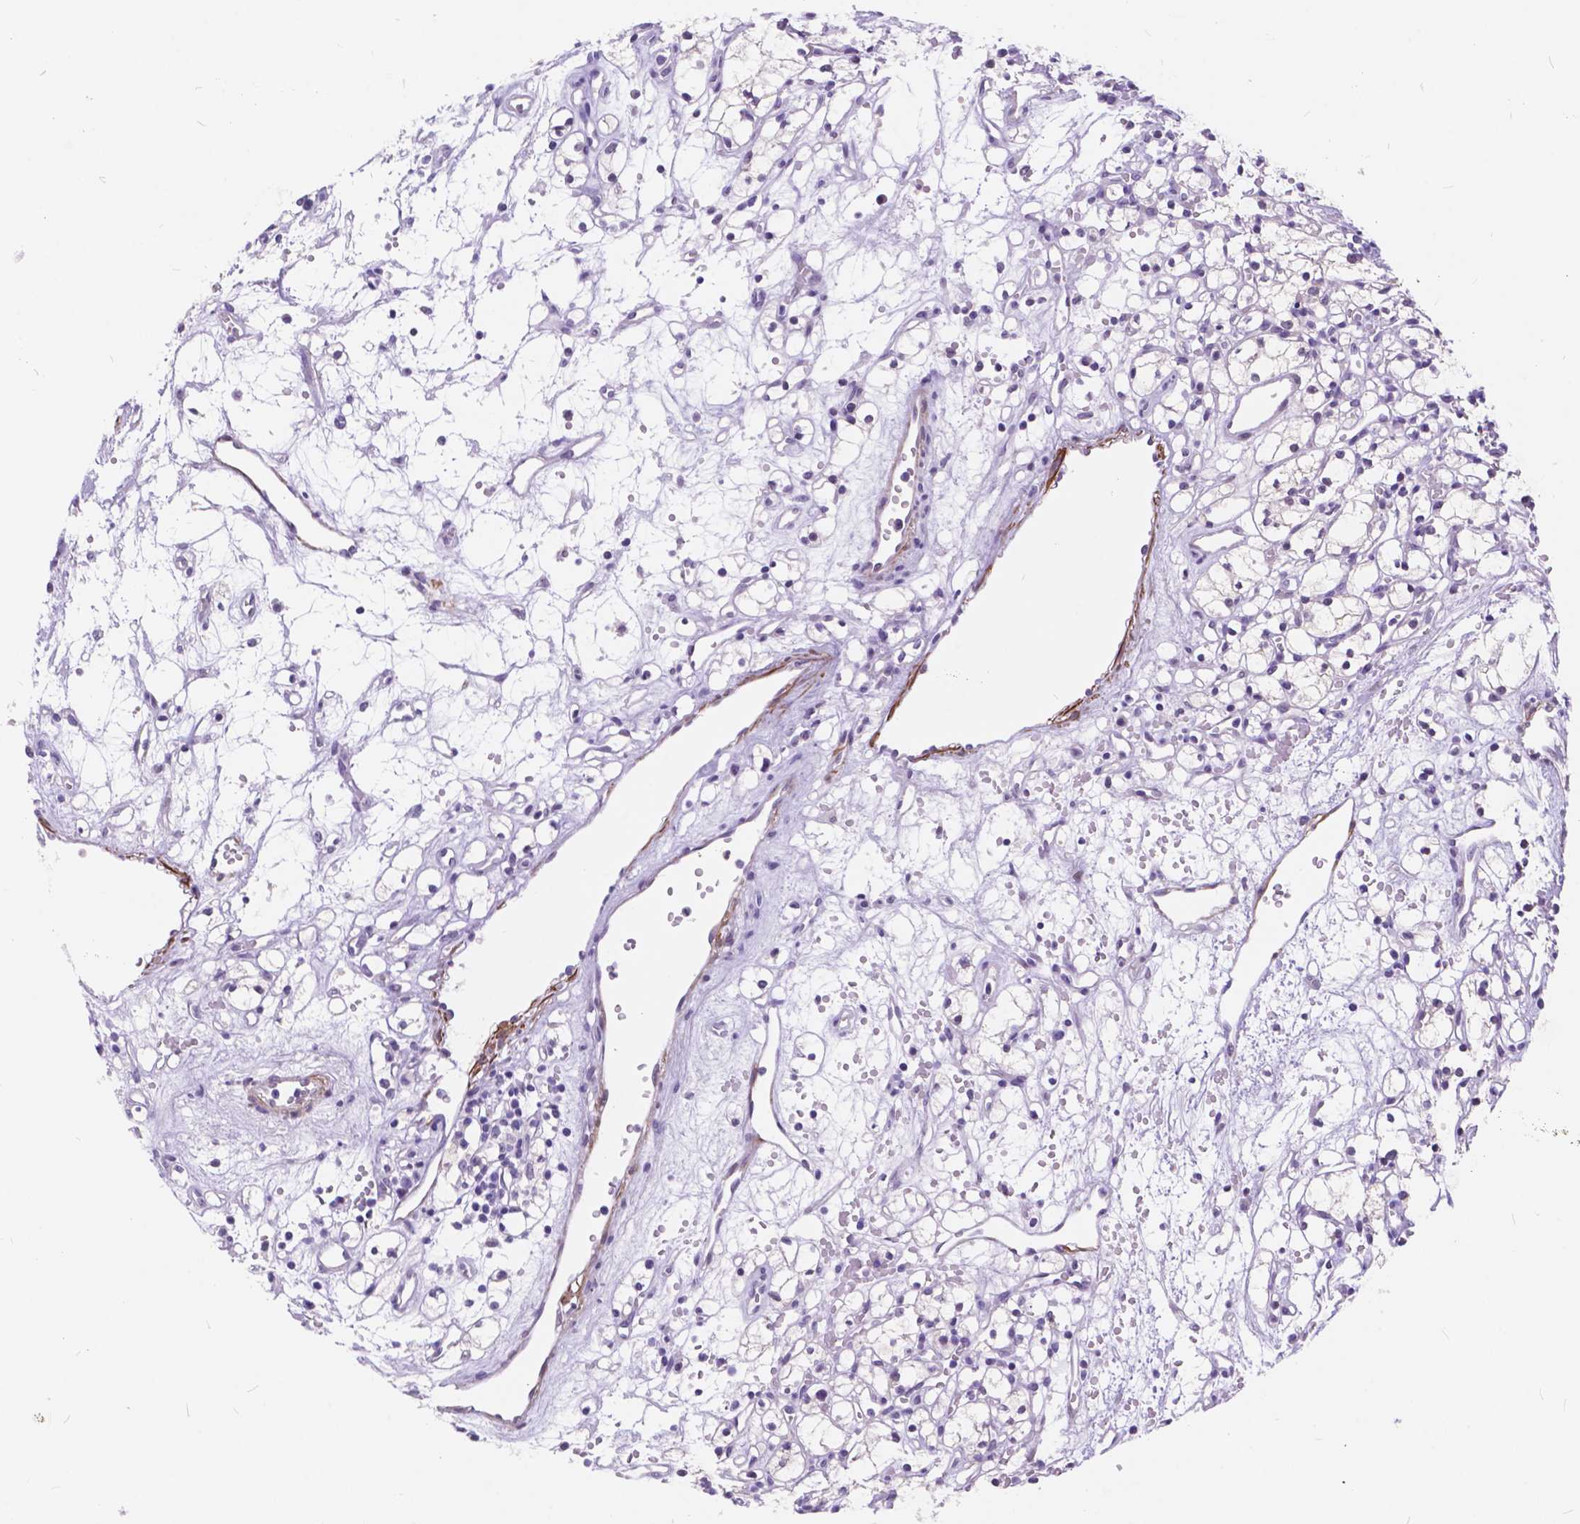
{"staining": {"intensity": "negative", "quantity": "none", "location": "none"}, "tissue": "renal cancer", "cell_type": "Tumor cells", "image_type": "cancer", "snomed": [{"axis": "morphology", "description": "Adenocarcinoma, NOS"}, {"axis": "topography", "description": "Kidney"}], "caption": "The image reveals no staining of tumor cells in renal cancer (adenocarcinoma).", "gene": "MAN2C1", "patient": {"sex": "female", "age": 59}}